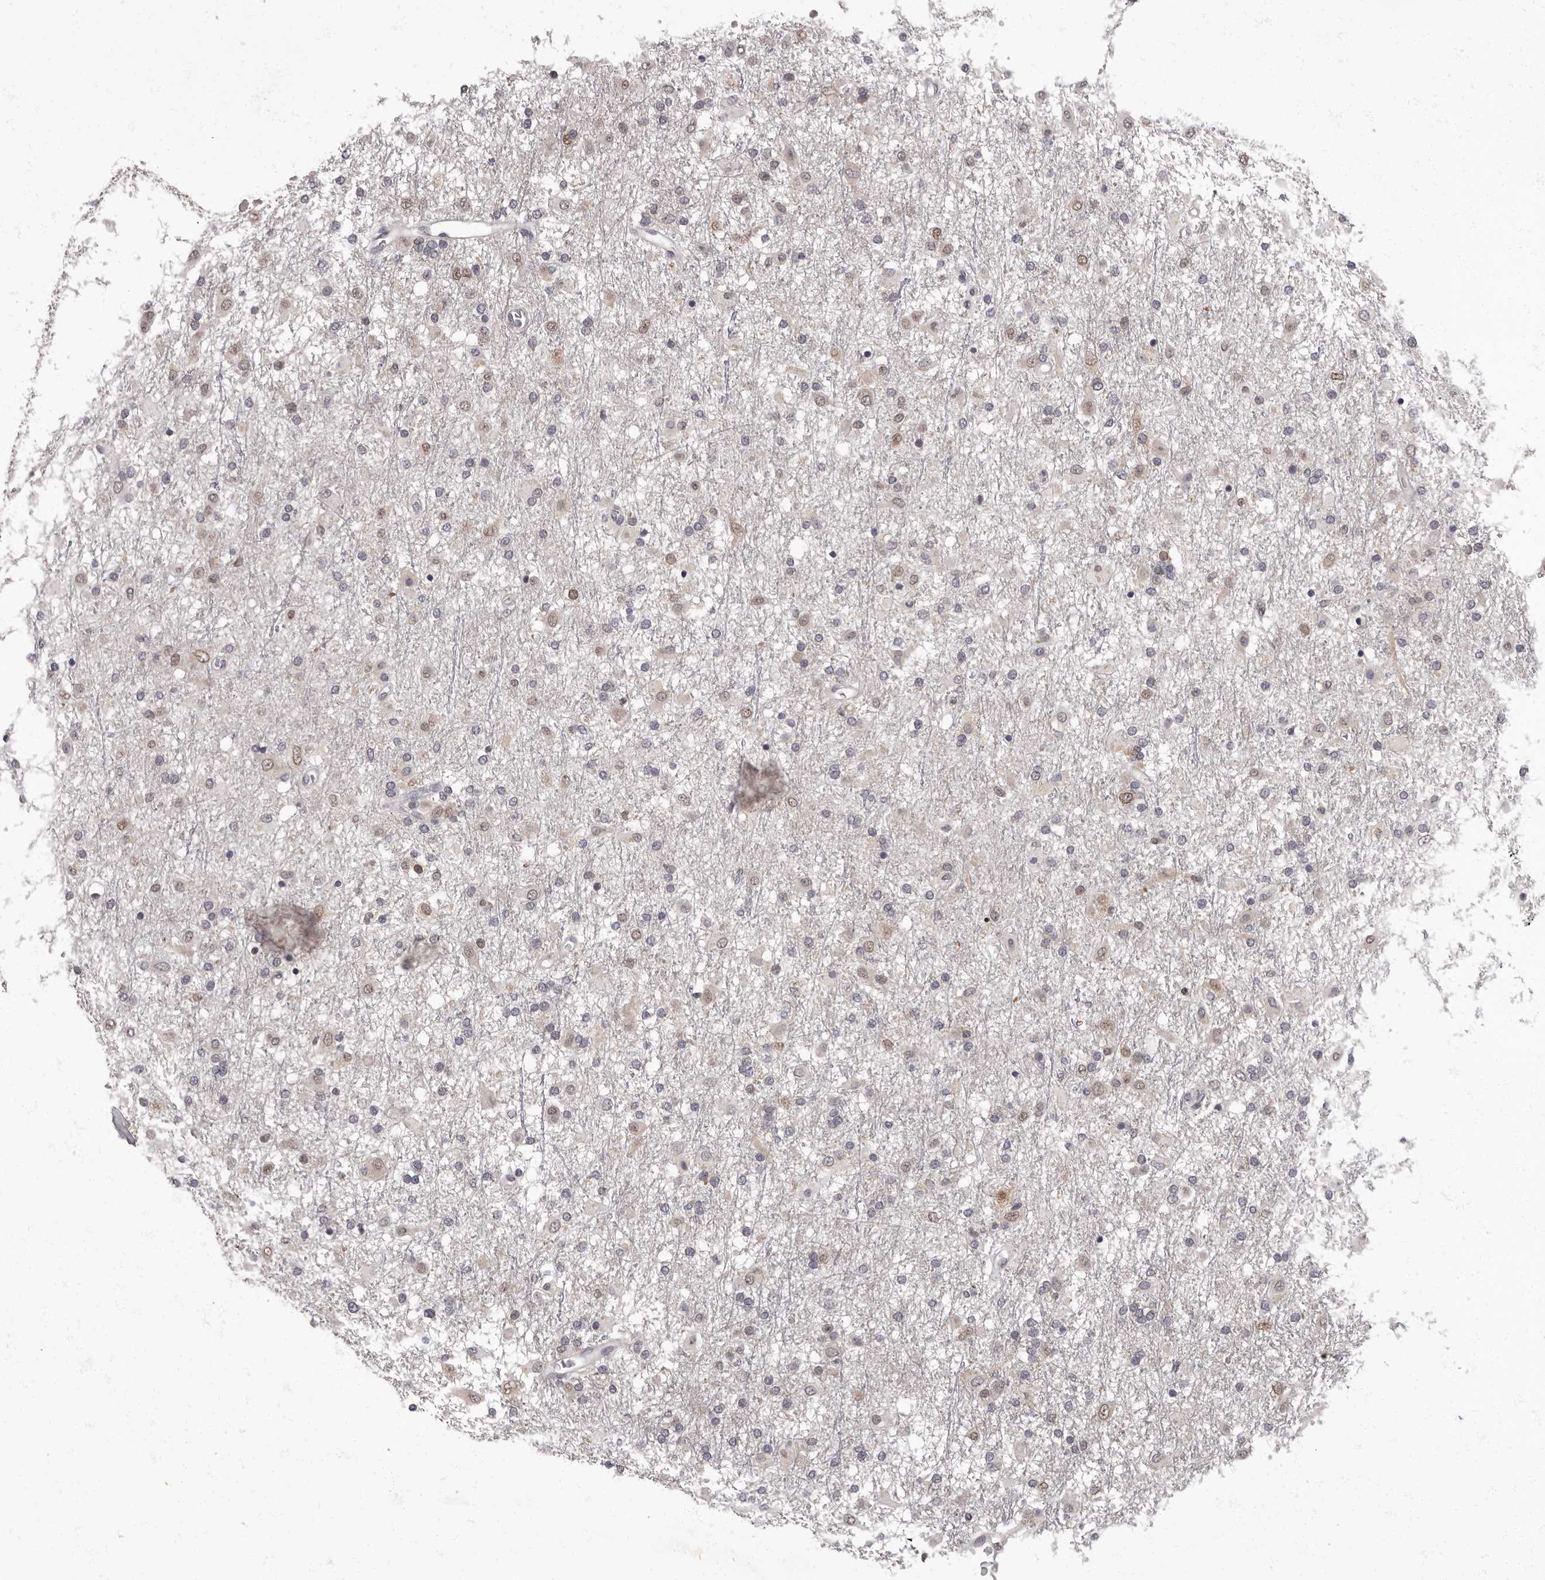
{"staining": {"intensity": "weak", "quantity": "25%-75%", "location": "nuclear"}, "tissue": "glioma", "cell_type": "Tumor cells", "image_type": "cancer", "snomed": [{"axis": "morphology", "description": "Glioma, malignant, Low grade"}, {"axis": "topography", "description": "Brain"}], "caption": "Immunohistochemistry (IHC) (DAB) staining of glioma shows weak nuclear protein expression in approximately 25%-75% of tumor cells. Immunohistochemistry (IHC) stains the protein of interest in brown and the nuclei are stained blue.", "gene": "C1orf50", "patient": {"sex": "male", "age": 65}}